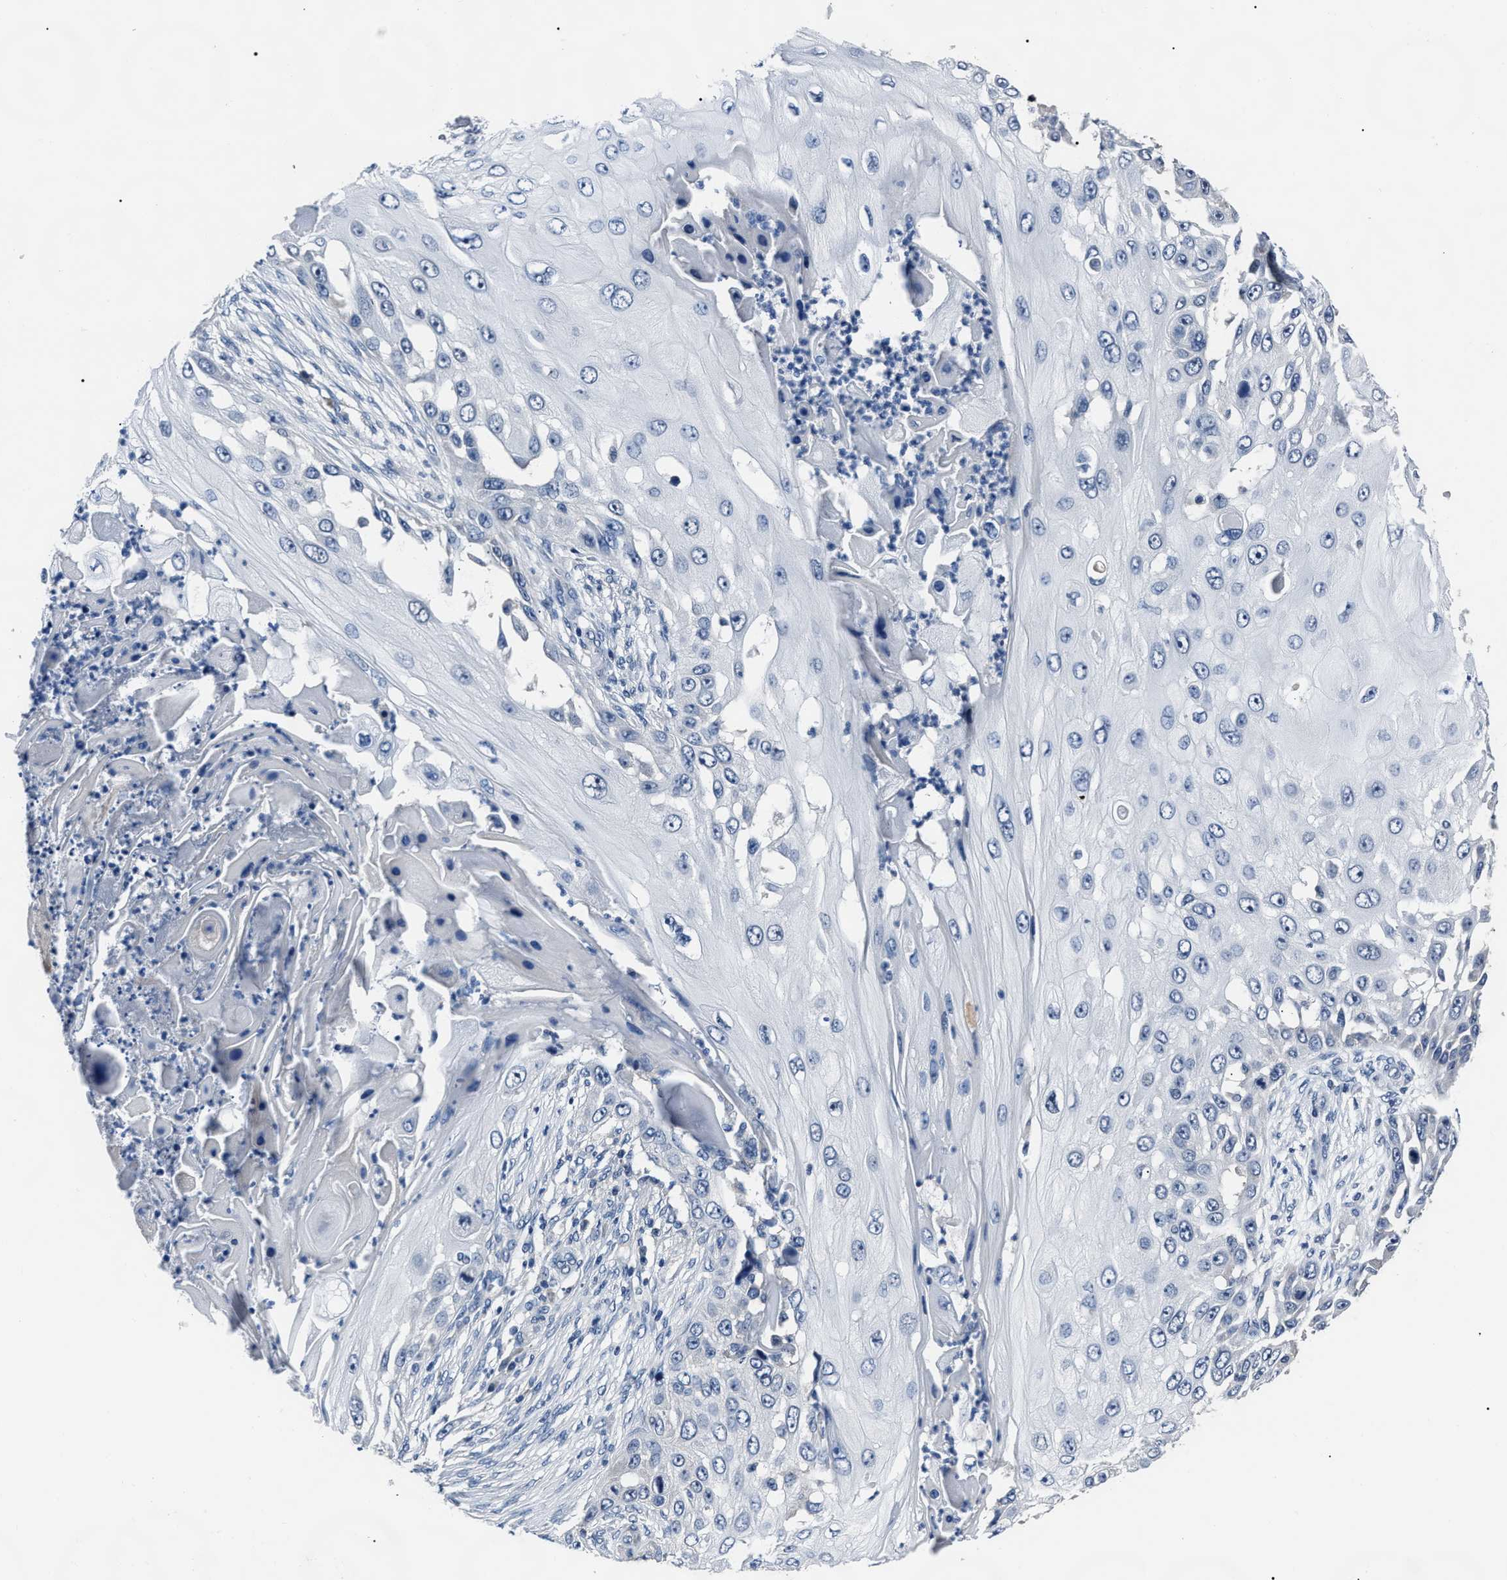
{"staining": {"intensity": "negative", "quantity": "none", "location": "none"}, "tissue": "skin cancer", "cell_type": "Tumor cells", "image_type": "cancer", "snomed": [{"axis": "morphology", "description": "Squamous cell carcinoma, NOS"}, {"axis": "topography", "description": "Skin"}], "caption": "Tumor cells show no significant protein positivity in skin cancer (squamous cell carcinoma). The staining is performed using DAB brown chromogen with nuclei counter-stained in using hematoxylin.", "gene": "LRWD1", "patient": {"sex": "female", "age": 44}}